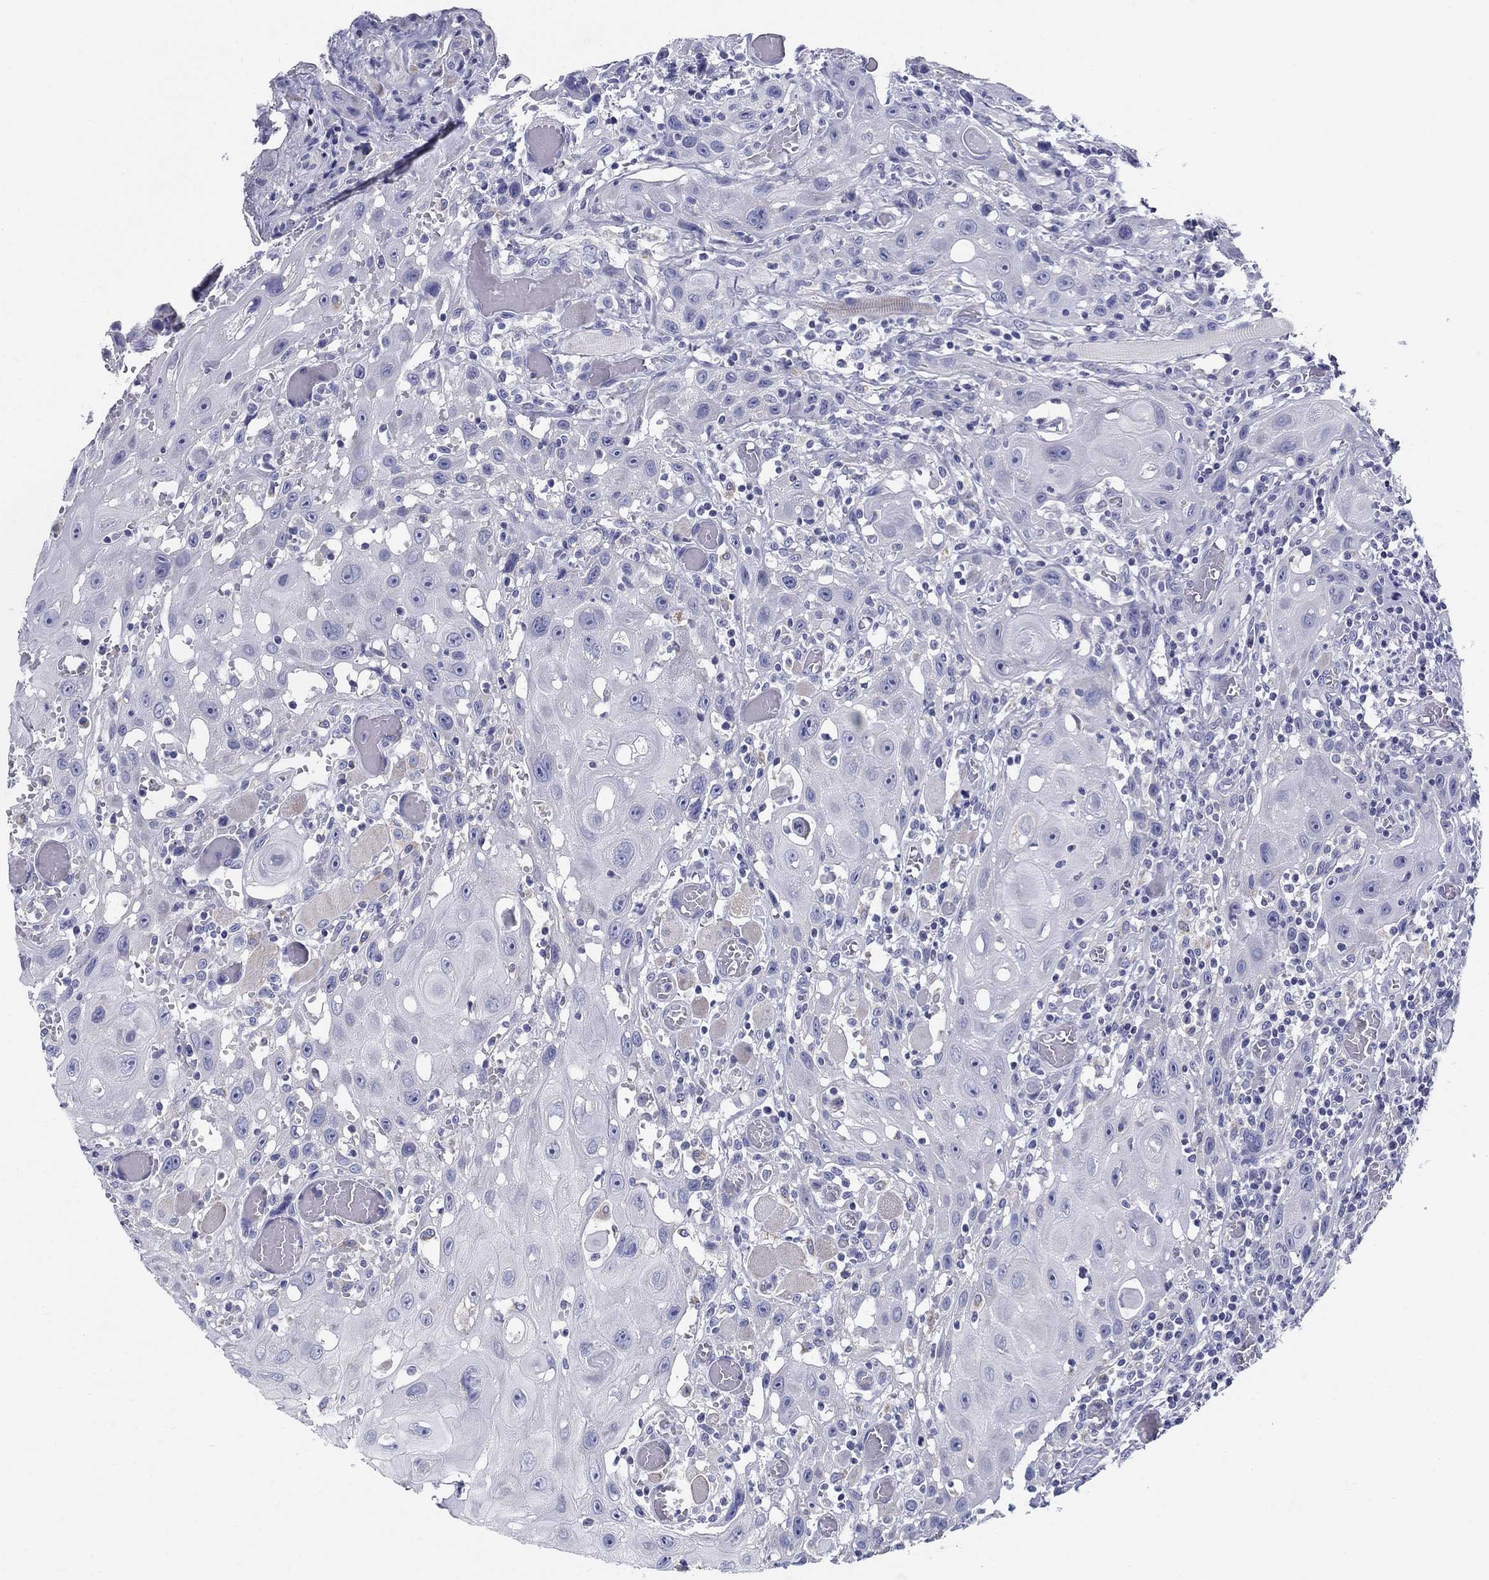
{"staining": {"intensity": "negative", "quantity": "none", "location": "none"}, "tissue": "head and neck cancer", "cell_type": "Tumor cells", "image_type": "cancer", "snomed": [{"axis": "morphology", "description": "Normal tissue, NOS"}, {"axis": "morphology", "description": "Squamous cell carcinoma, NOS"}, {"axis": "topography", "description": "Oral tissue"}, {"axis": "topography", "description": "Head-Neck"}], "caption": "Histopathology image shows no significant protein positivity in tumor cells of head and neck cancer.", "gene": "UPB1", "patient": {"sex": "male", "age": 71}}